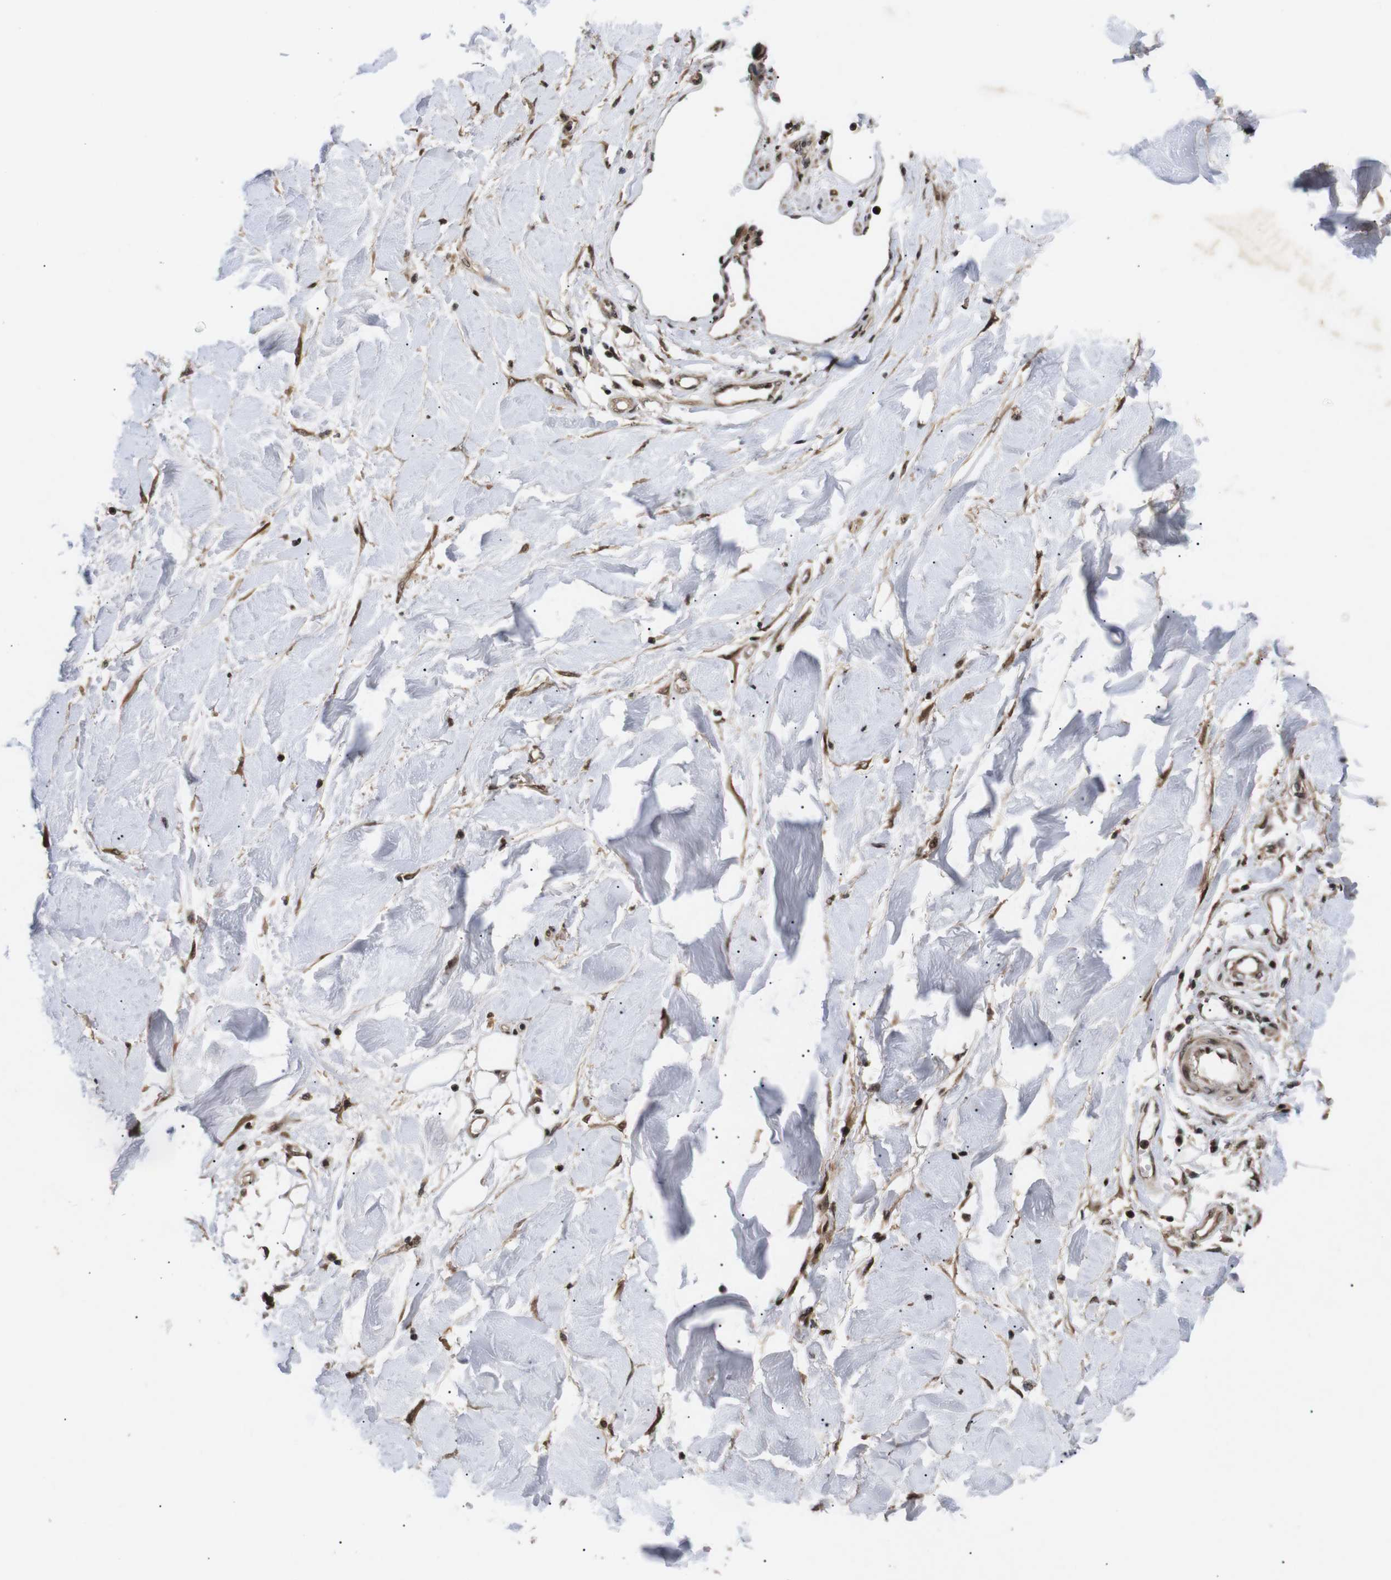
{"staining": {"intensity": "strong", "quantity": ">75%", "location": "nuclear"}, "tissue": "adipose tissue", "cell_type": "Adipocytes", "image_type": "normal", "snomed": [{"axis": "morphology", "description": "Normal tissue, NOS"}, {"axis": "morphology", "description": "Squamous cell carcinoma, NOS"}, {"axis": "topography", "description": "Skin"}, {"axis": "topography", "description": "Peripheral nerve tissue"}], "caption": "Adipose tissue stained with a brown dye demonstrates strong nuclear positive expression in about >75% of adipocytes.", "gene": "KIF23", "patient": {"sex": "male", "age": 83}}